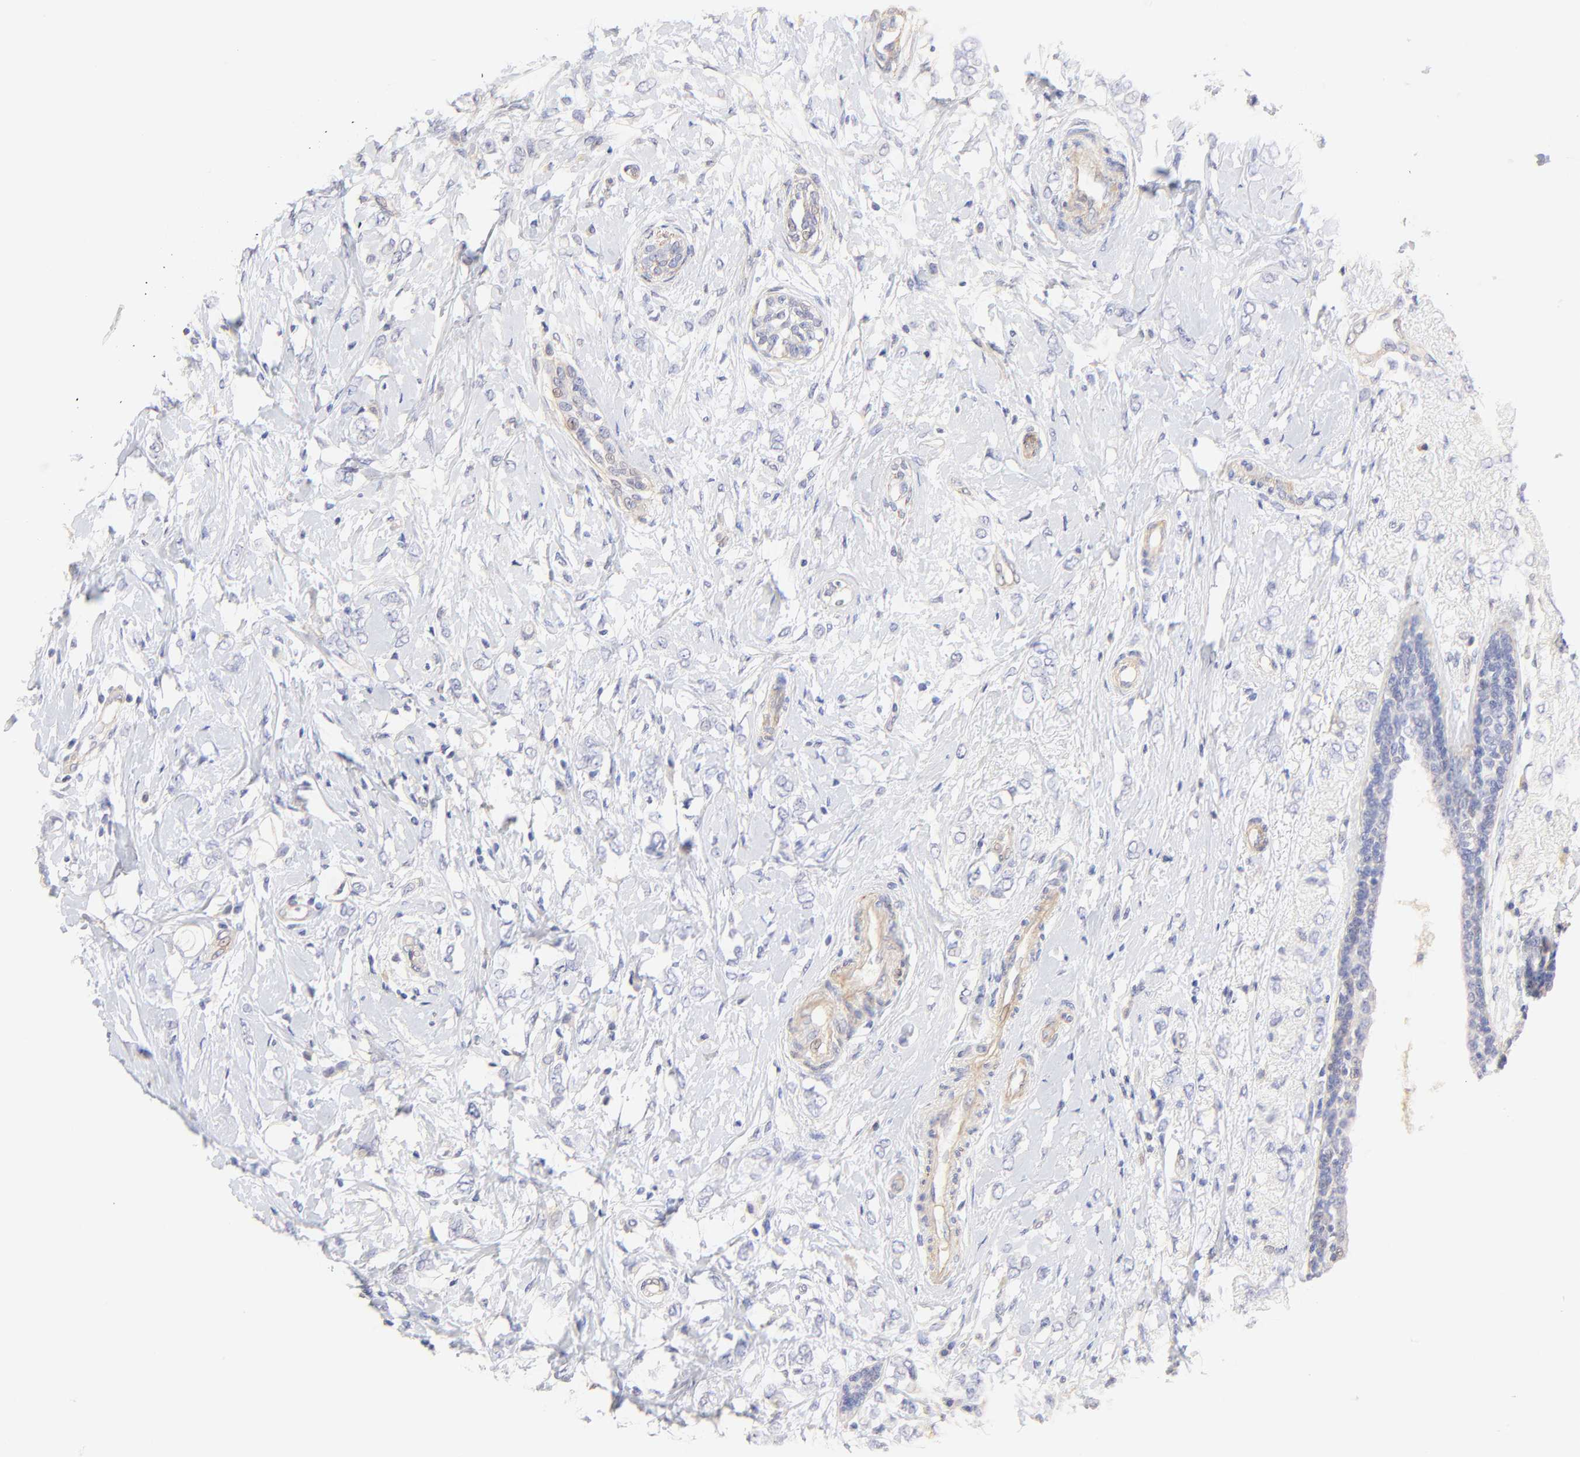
{"staining": {"intensity": "weak", "quantity": "<25%", "location": "cytoplasmic/membranous"}, "tissue": "breast cancer", "cell_type": "Tumor cells", "image_type": "cancer", "snomed": [{"axis": "morphology", "description": "Normal tissue, NOS"}, {"axis": "morphology", "description": "Lobular carcinoma"}, {"axis": "topography", "description": "Breast"}], "caption": "IHC of breast cancer (lobular carcinoma) shows no expression in tumor cells.", "gene": "ACTRT1", "patient": {"sex": "female", "age": 47}}